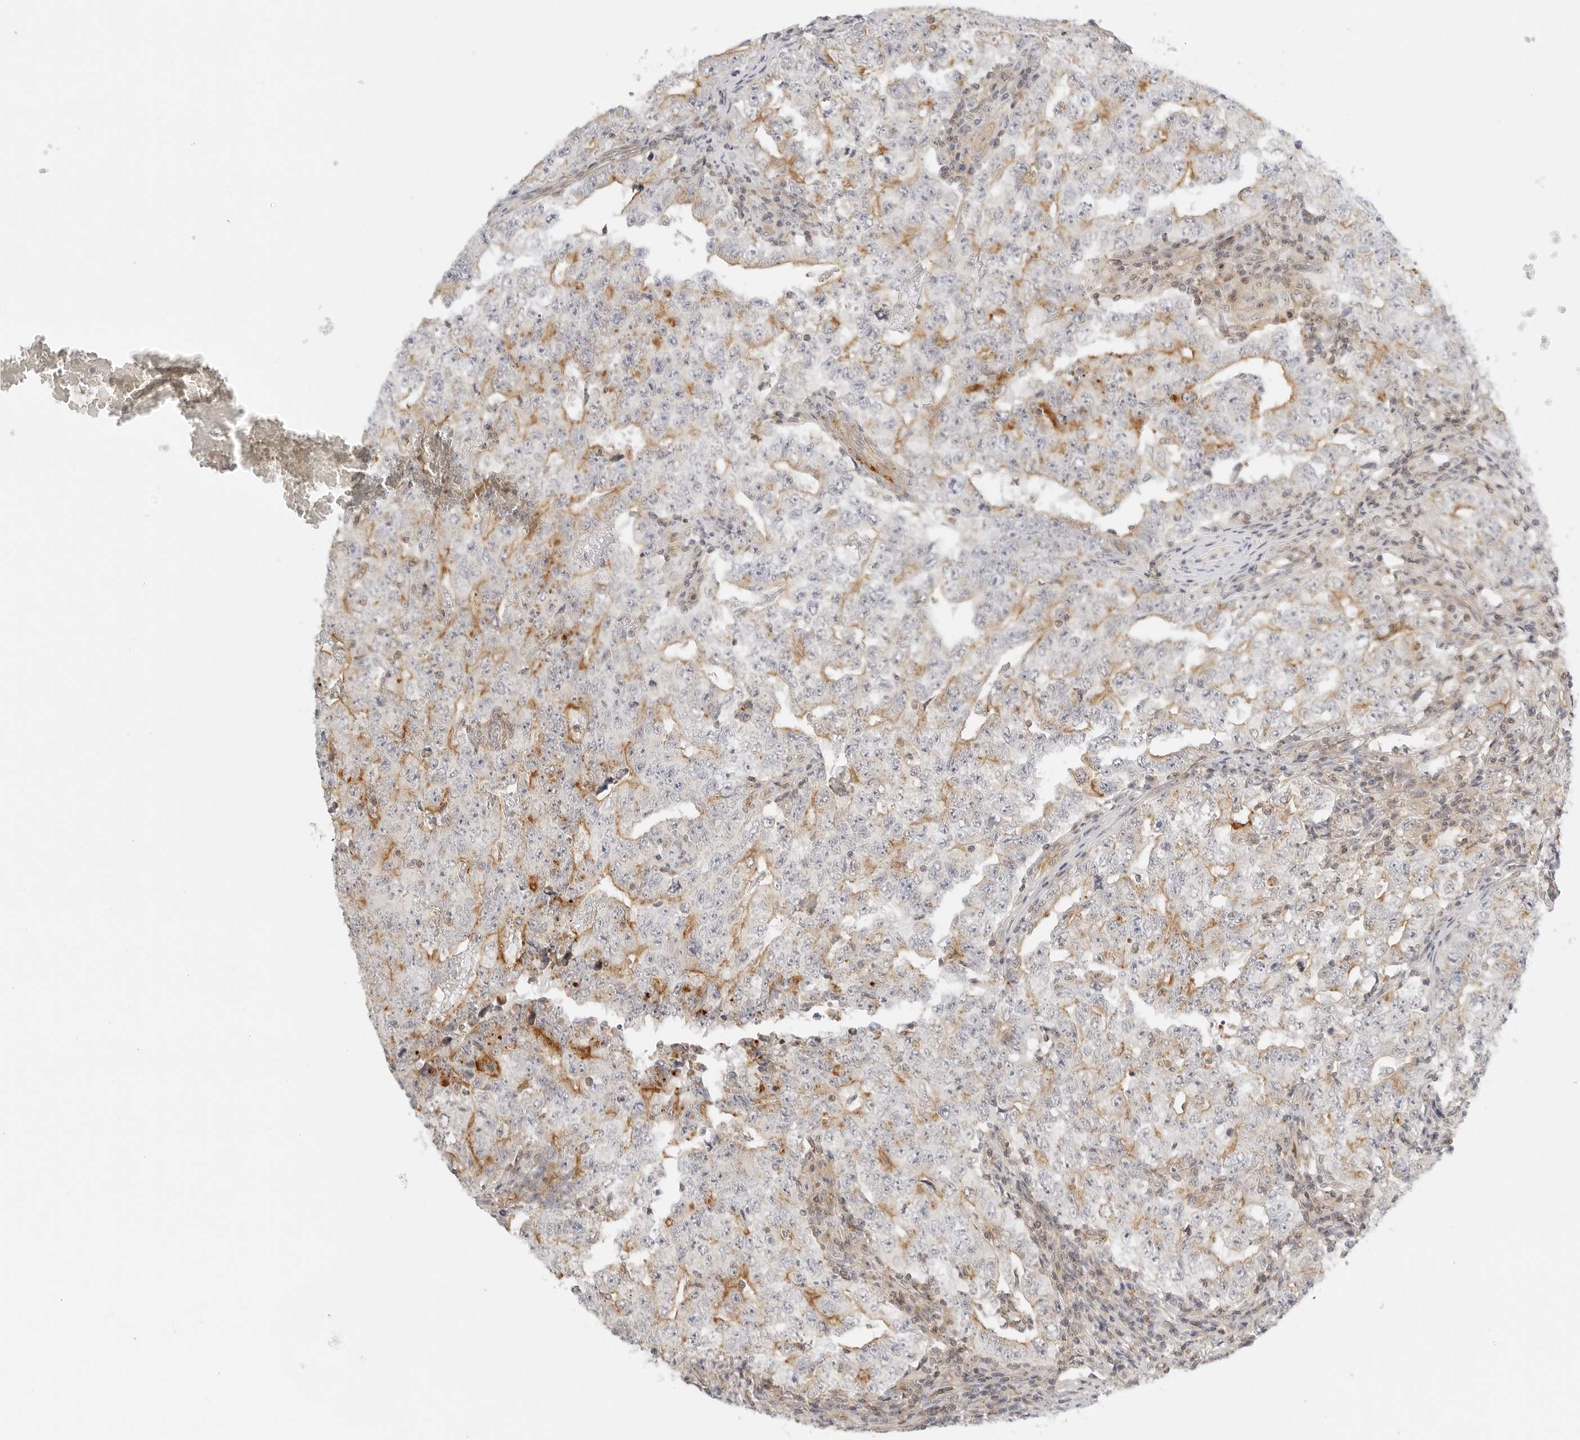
{"staining": {"intensity": "moderate", "quantity": "<25%", "location": "cytoplasmic/membranous"}, "tissue": "testis cancer", "cell_type": "Tumor cells", "image_type": "cancer", "snomed": [{"axis": "morphology", "description": "Carcinoma, Embryonal, NOS"}, {"axis": "topography", "description": "Testis"}], "caption": "IHC micrograph of human embryonal carcinoma (testis) stained for a protein (brown), which exhibits low levels of moderate cytoplasmic/membranous expression in approximately <25% of tumor cells.", "gene": "OSCP1", "patient": {"sex": "male", "age": 26}}